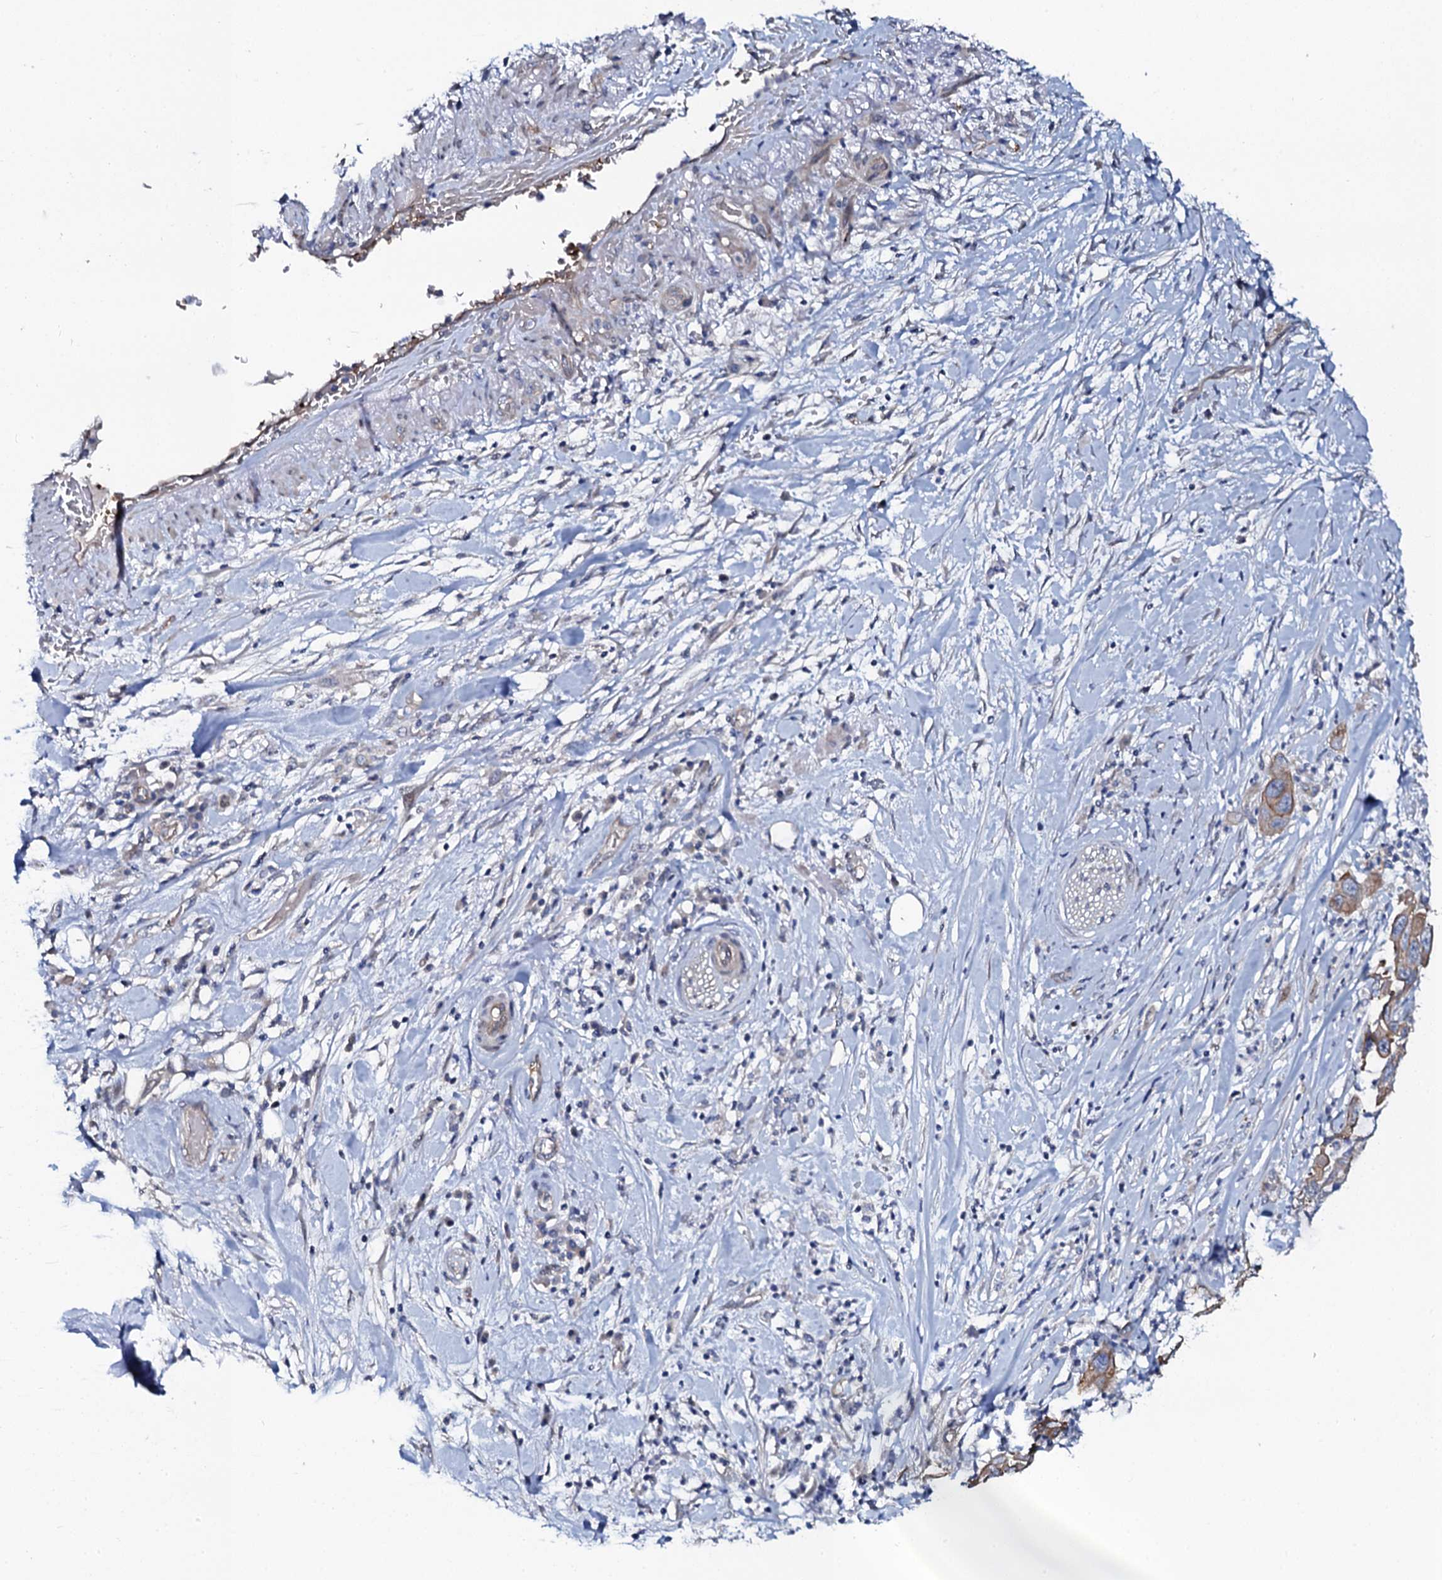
{"staining": {"intensity": "moderate", "quantity": ">75%", "location": "cytoplasmic/membranous"}, "tissue": "pancreatic cancer", "cell_type": "Tumor cells", "image_type": "cancer", "snomed": [{"axis": "morphology", "description": "Adenocarcinoma, NOS"}, {"axis": "topography", "description": "Pancreas"}], "caption": "About >75% of tumor cells in pancreatic adenocarcinoma exhibit moderate cytoplasmic/membranous protein staining as visualized by brown immunohistochemical staining.", "gene": "C10orf88", "patient": {"sex": "female", "age": 71}}